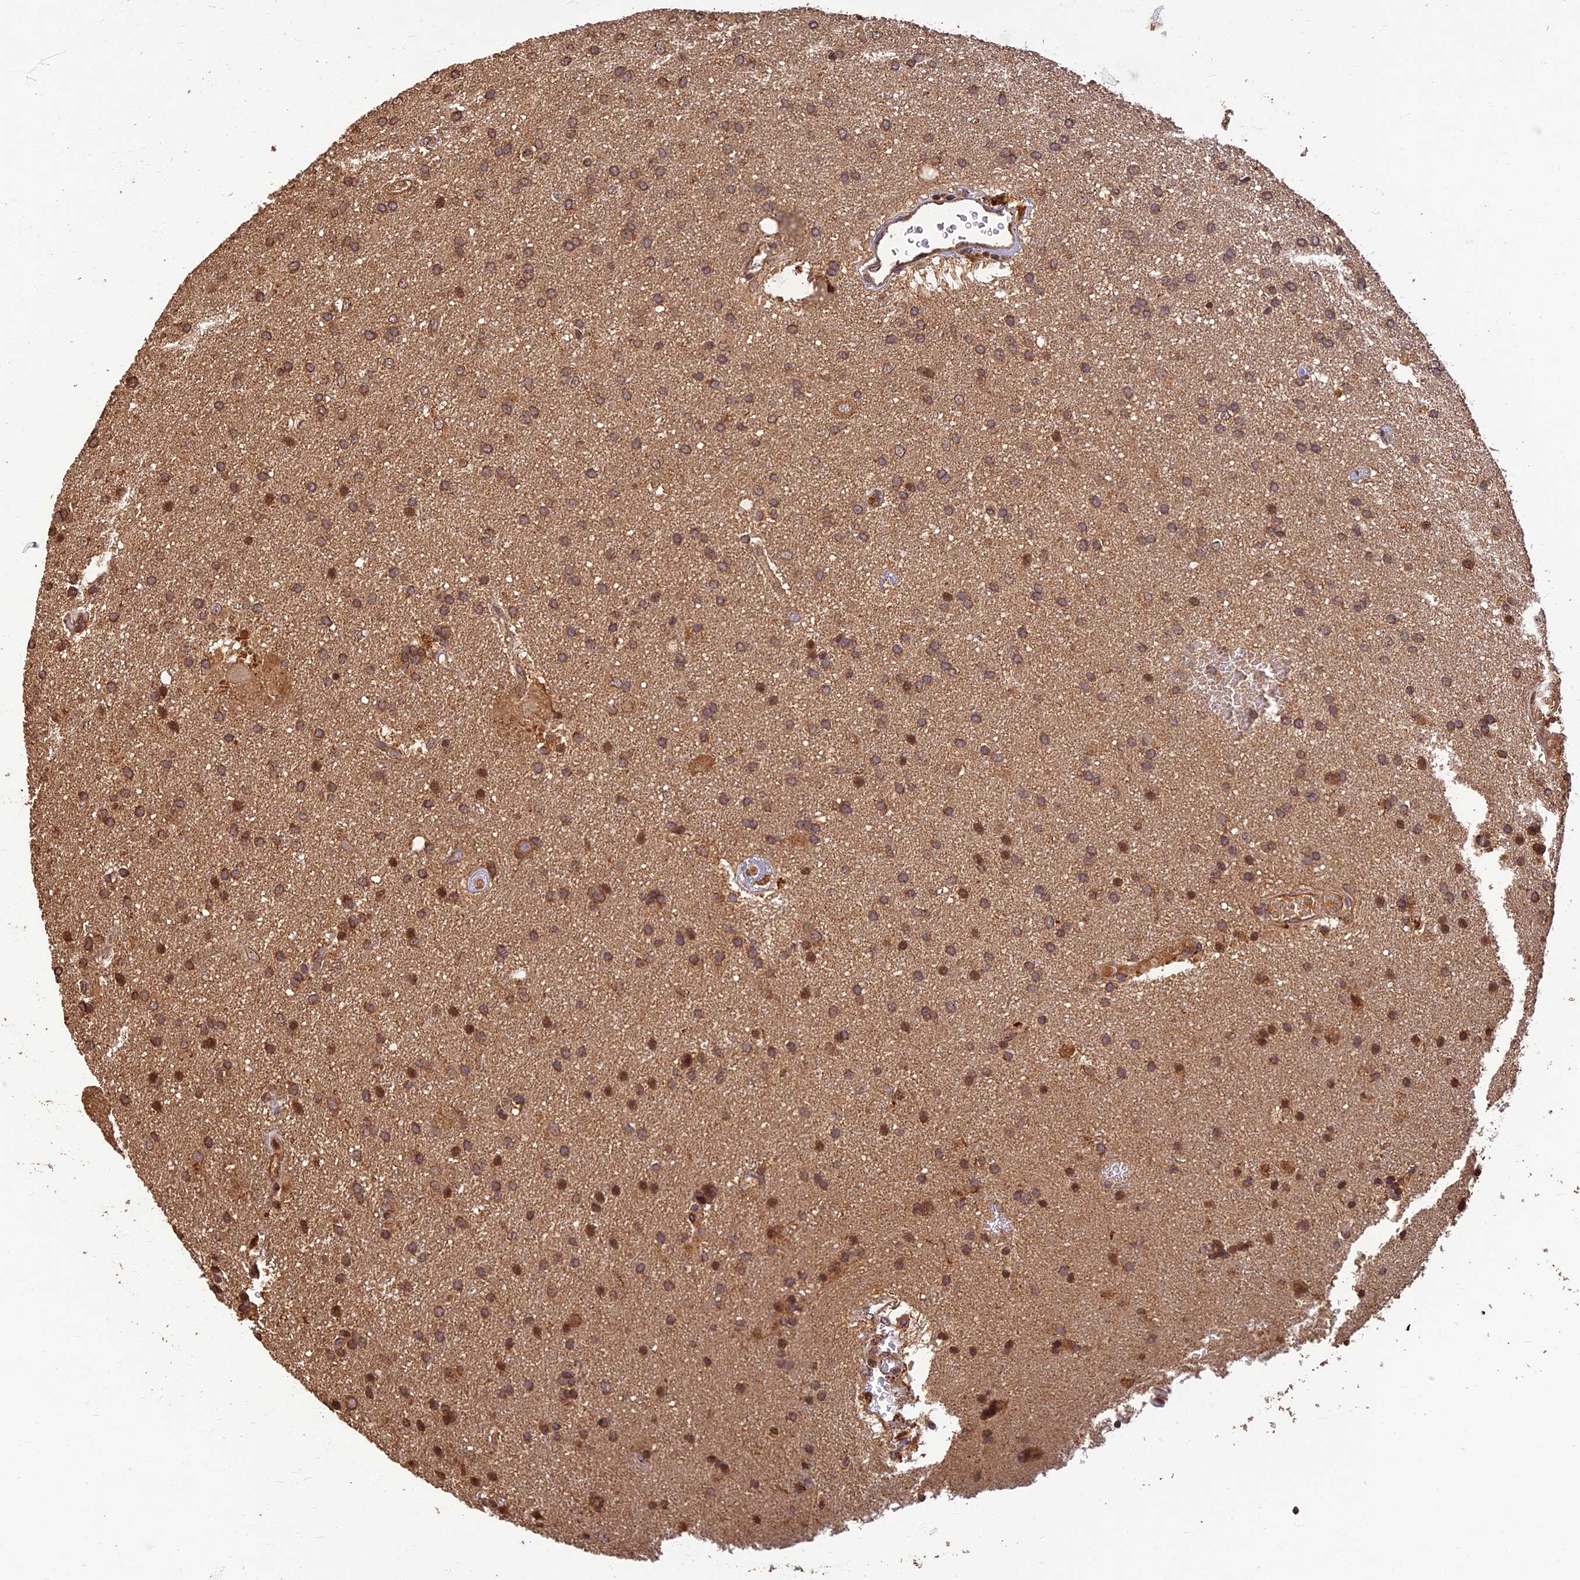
{"staining": {"intensity": "moderate", "quantity": ">75%", "location": "cytoplasmic/membranous"}, "tissue": "glioma", "cell_type": "Tumor cells", "image_type": "cancer", "snomed": [{"axis": "morphology", "description": "Glioma, malignant, Low grade"}, {"axis": "topography", "description": "Brain"}], "caption": "IHC staining of glioma, which exhibits medium levels of moderate cytoplasmic/membranous expression in approximately >75% of tumor cells indicating moderate cytoplasmic/membranous protein positivity. The staining was performed using DAB (3,3'-diaminobenzidine) (brown) for protein detection and nuclei were counterstained in hematoxylin (blue).", "gene": "CORO1C", "patient": {"sex": "male", "age": 66}}